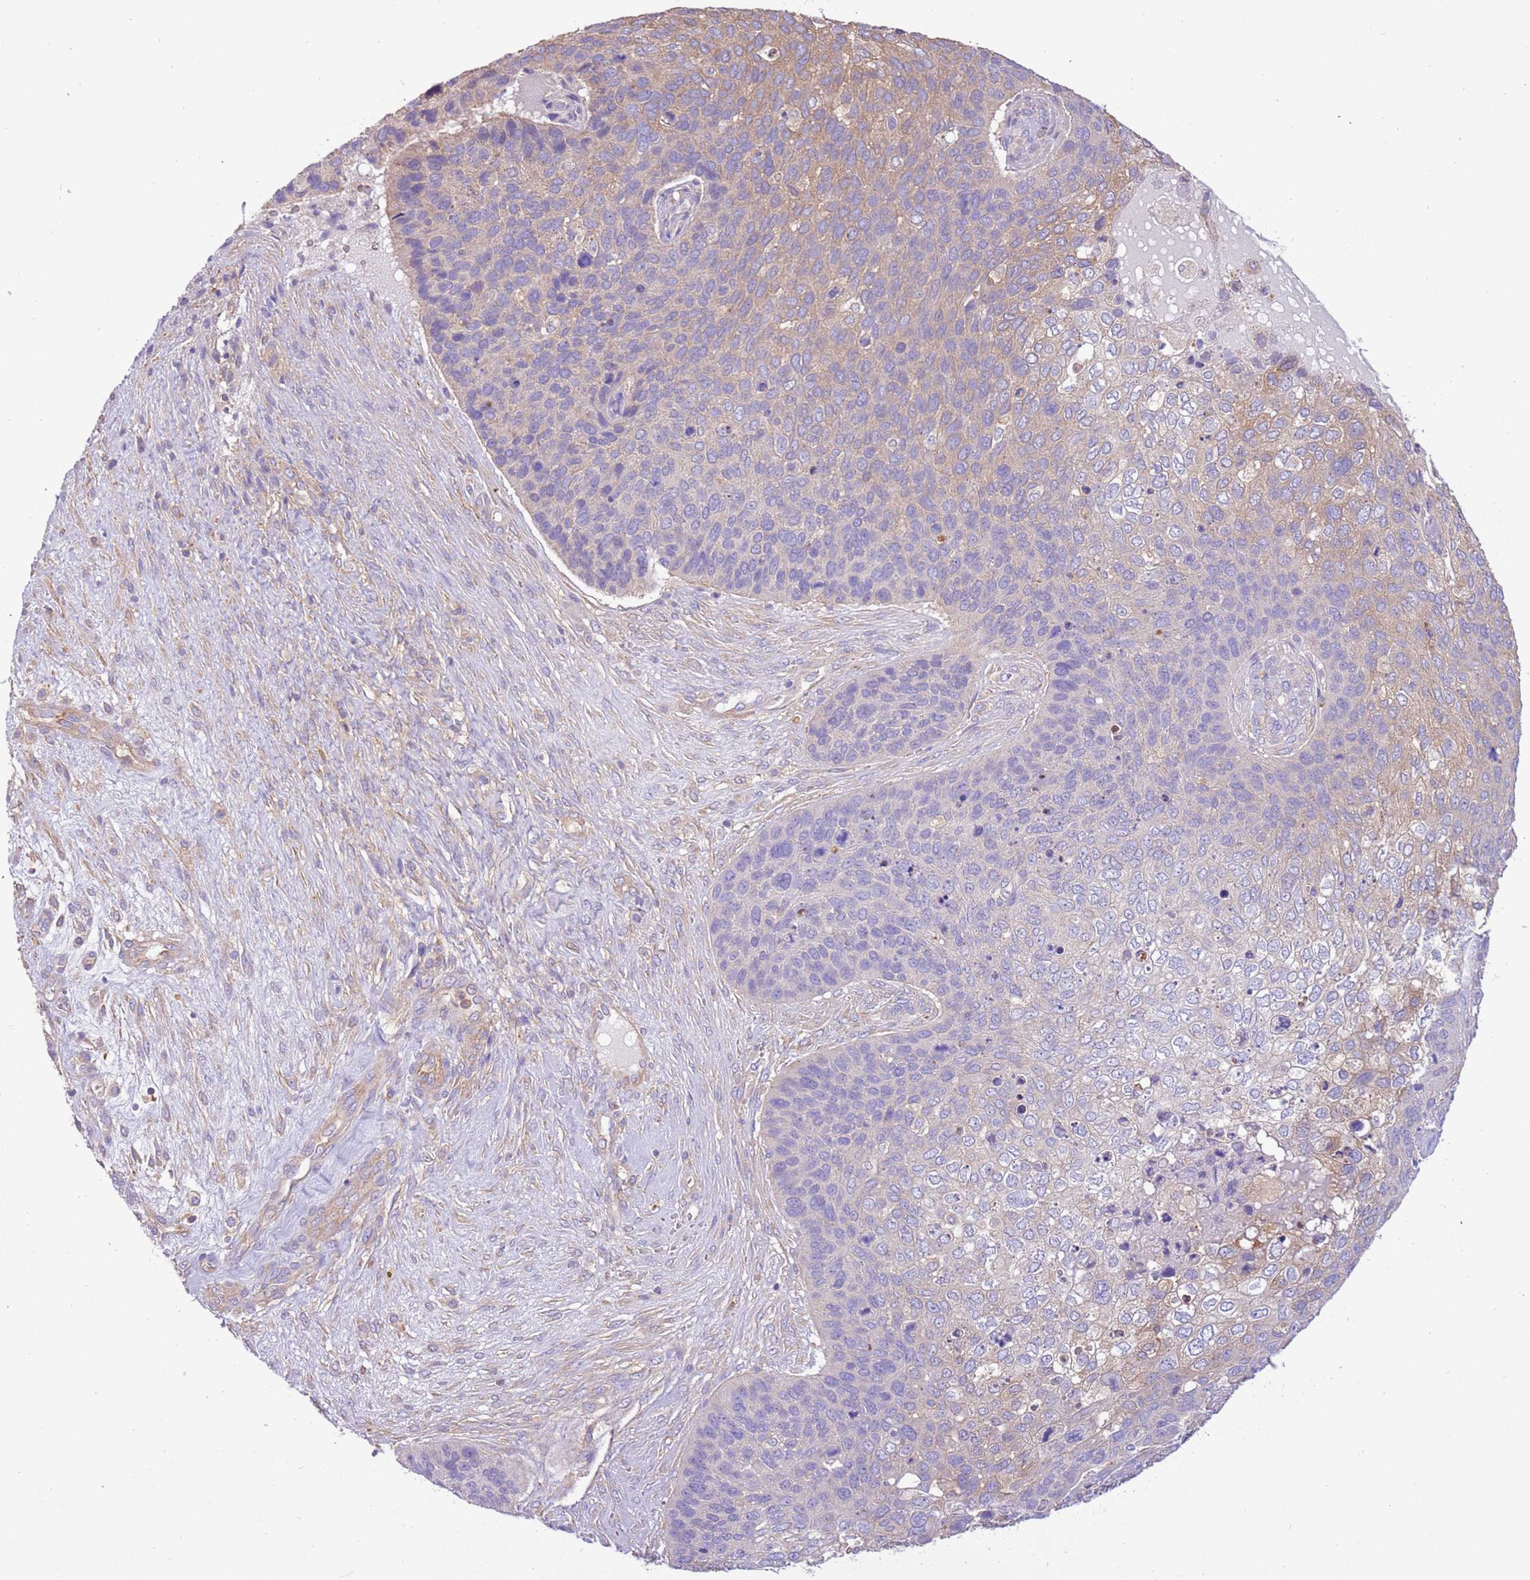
{"staining": {"intensity": "moderate", "quantity": "<25%", "location": "cytoplasmic/membranous"}, "tissue": "skin cancer", "cell_type": "Tumor cells", "image_type": "cancer", "snomed": [{"axis": "morphology", "description": "Basal cell carcinoma"}, {"axis": "topography", "description": "Skin"}], "caption": "A brown stain labels moderate cytoplasmic/membranous staining of a protein in human skin basal cell carcinoma tumor cells.", "gene": "NAALADL1", "patient": {"sex": "female", "age": 74}}